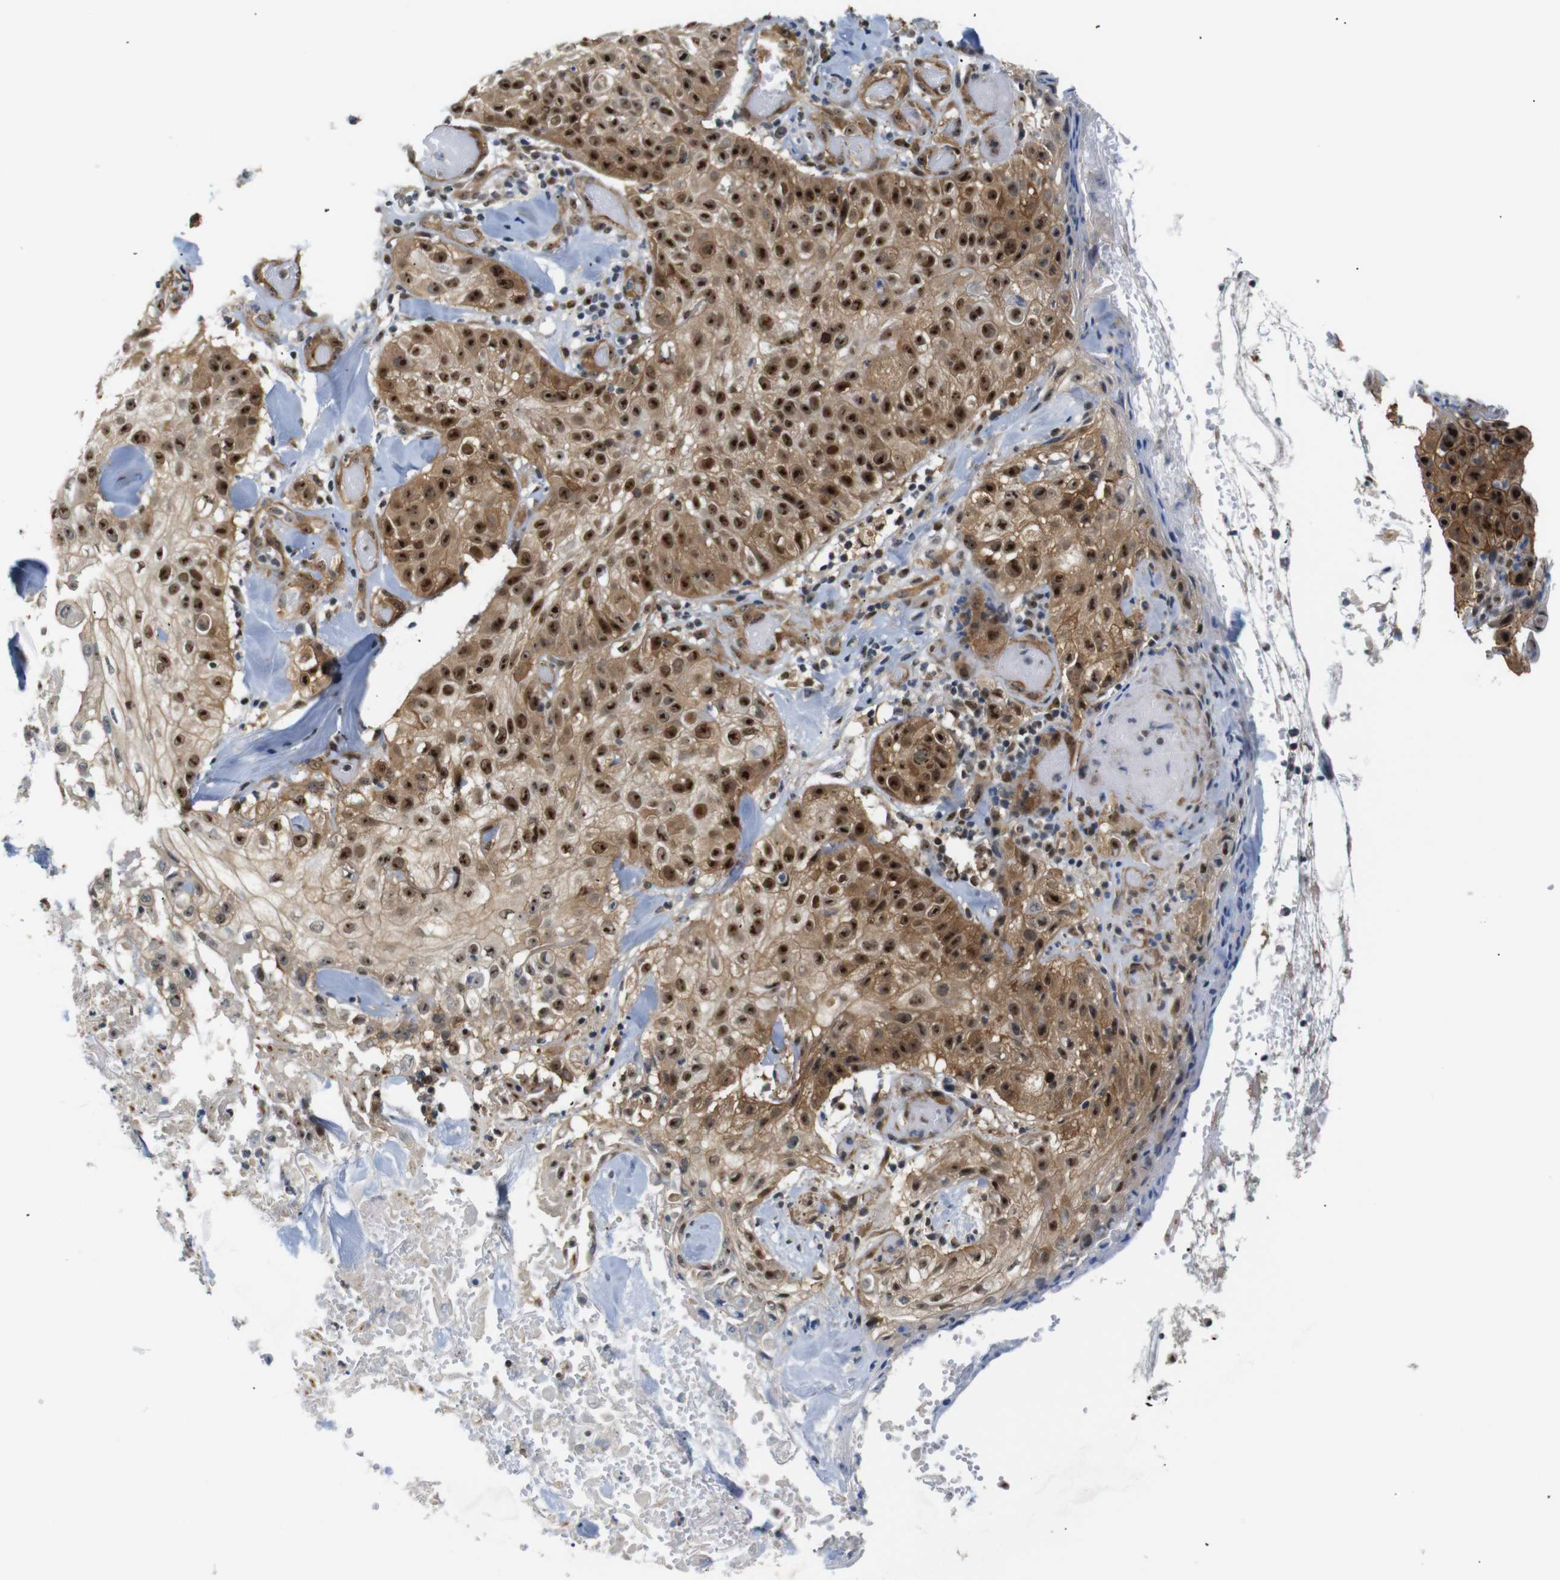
{"staining": {"intensity": "strong", "quantity": "25%-75%", "location": "cytoplasmic/membranous,nuclear"}, "tissue": "skin cancer", "cell_type": "Tumor cells", "image_type": "cancer", "snomed": [{"axis": "morphology", "description": "Squamous cell carcinoma, NOS"}, {"axis": "topography", "description": "Skin"}], "caption": "Skin cancer (squamous cell carcinoma) stained with a protein marker demonstrates strong staining in tumor cells.", "gene": "PARN", "patient": {"sex": "male", "age": 86}}